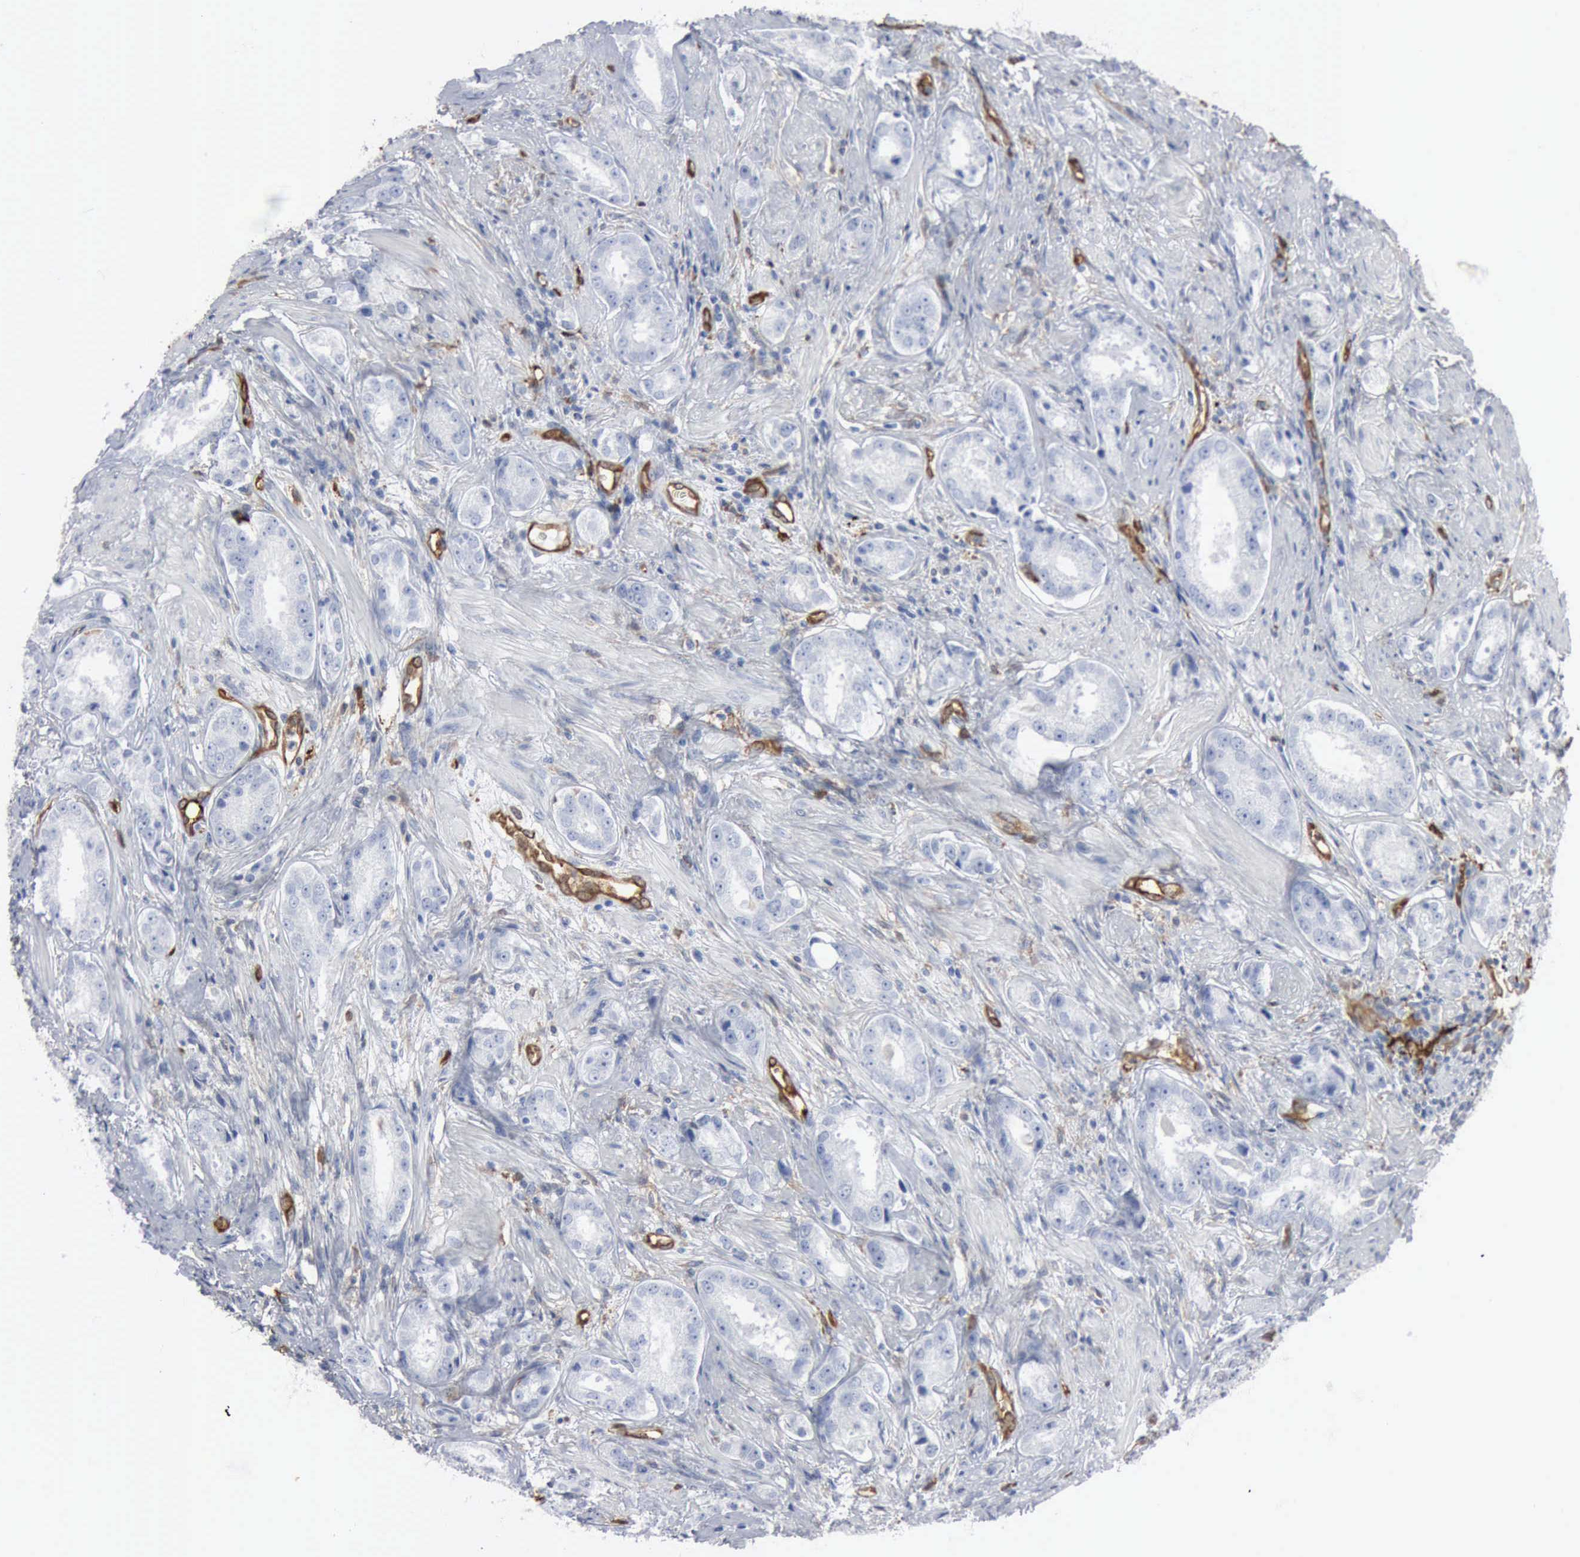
{"staining": {"intensity": "negative", "quantity": "none", "location": "none"}, "tissue": "prostate cancer", "cell_type": "Tumor cells", "image_type": "cancer", "snomed": [{"axis": "morphology", "description": "Adenocarcinoma, Medium grade"}, {"axis": "topography", "description": "Prostate"}], "caption": "Protein analysis of prostate cancer (medium-grade adenocarcinoma) shows no significant expression in tumor cells.", "gene": "FSCN1", "patient": {"sex": "male", "age": 53}}